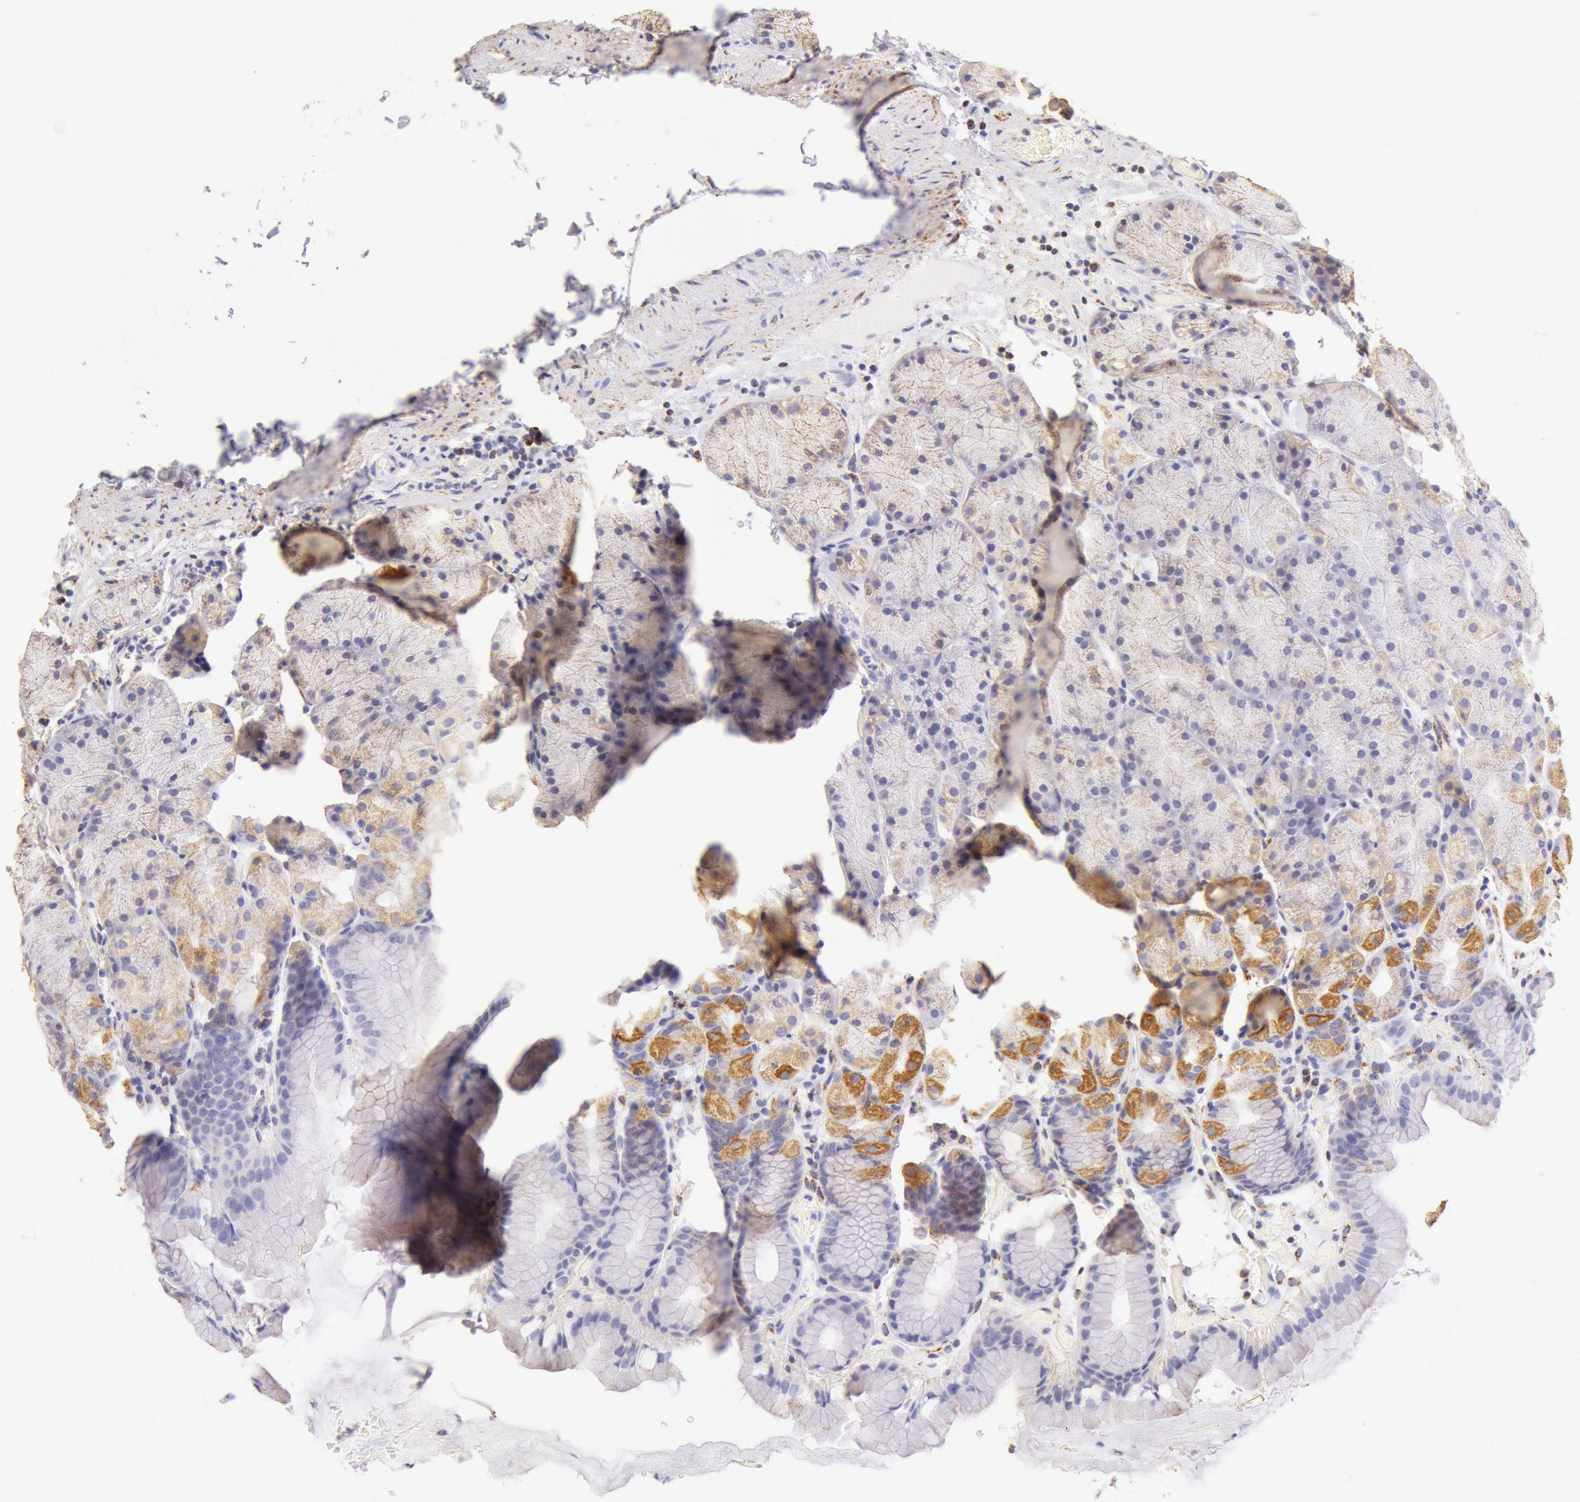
{"staining": {"intensity": "moderate", "quantity": "25%-75%", "location": "cytoplasmic/membranous"}, "tissue": "stomach", "cell_type": "Glandular cells", "image_type": "normal", "snomed": [{"axis": "morphology", "description": "Normal tissue, NOS"}, {"axis": "topography", "description": "Stomach, upper"}], "caption": "Moderate cytoplasmic/membranous protein expression is appreciated in about 25%-75% of glandular cells in stomach. Nuclei are stained in blue.", "gene": "ATP5F1B", "patient": {"sex": "male", "age": 47}}